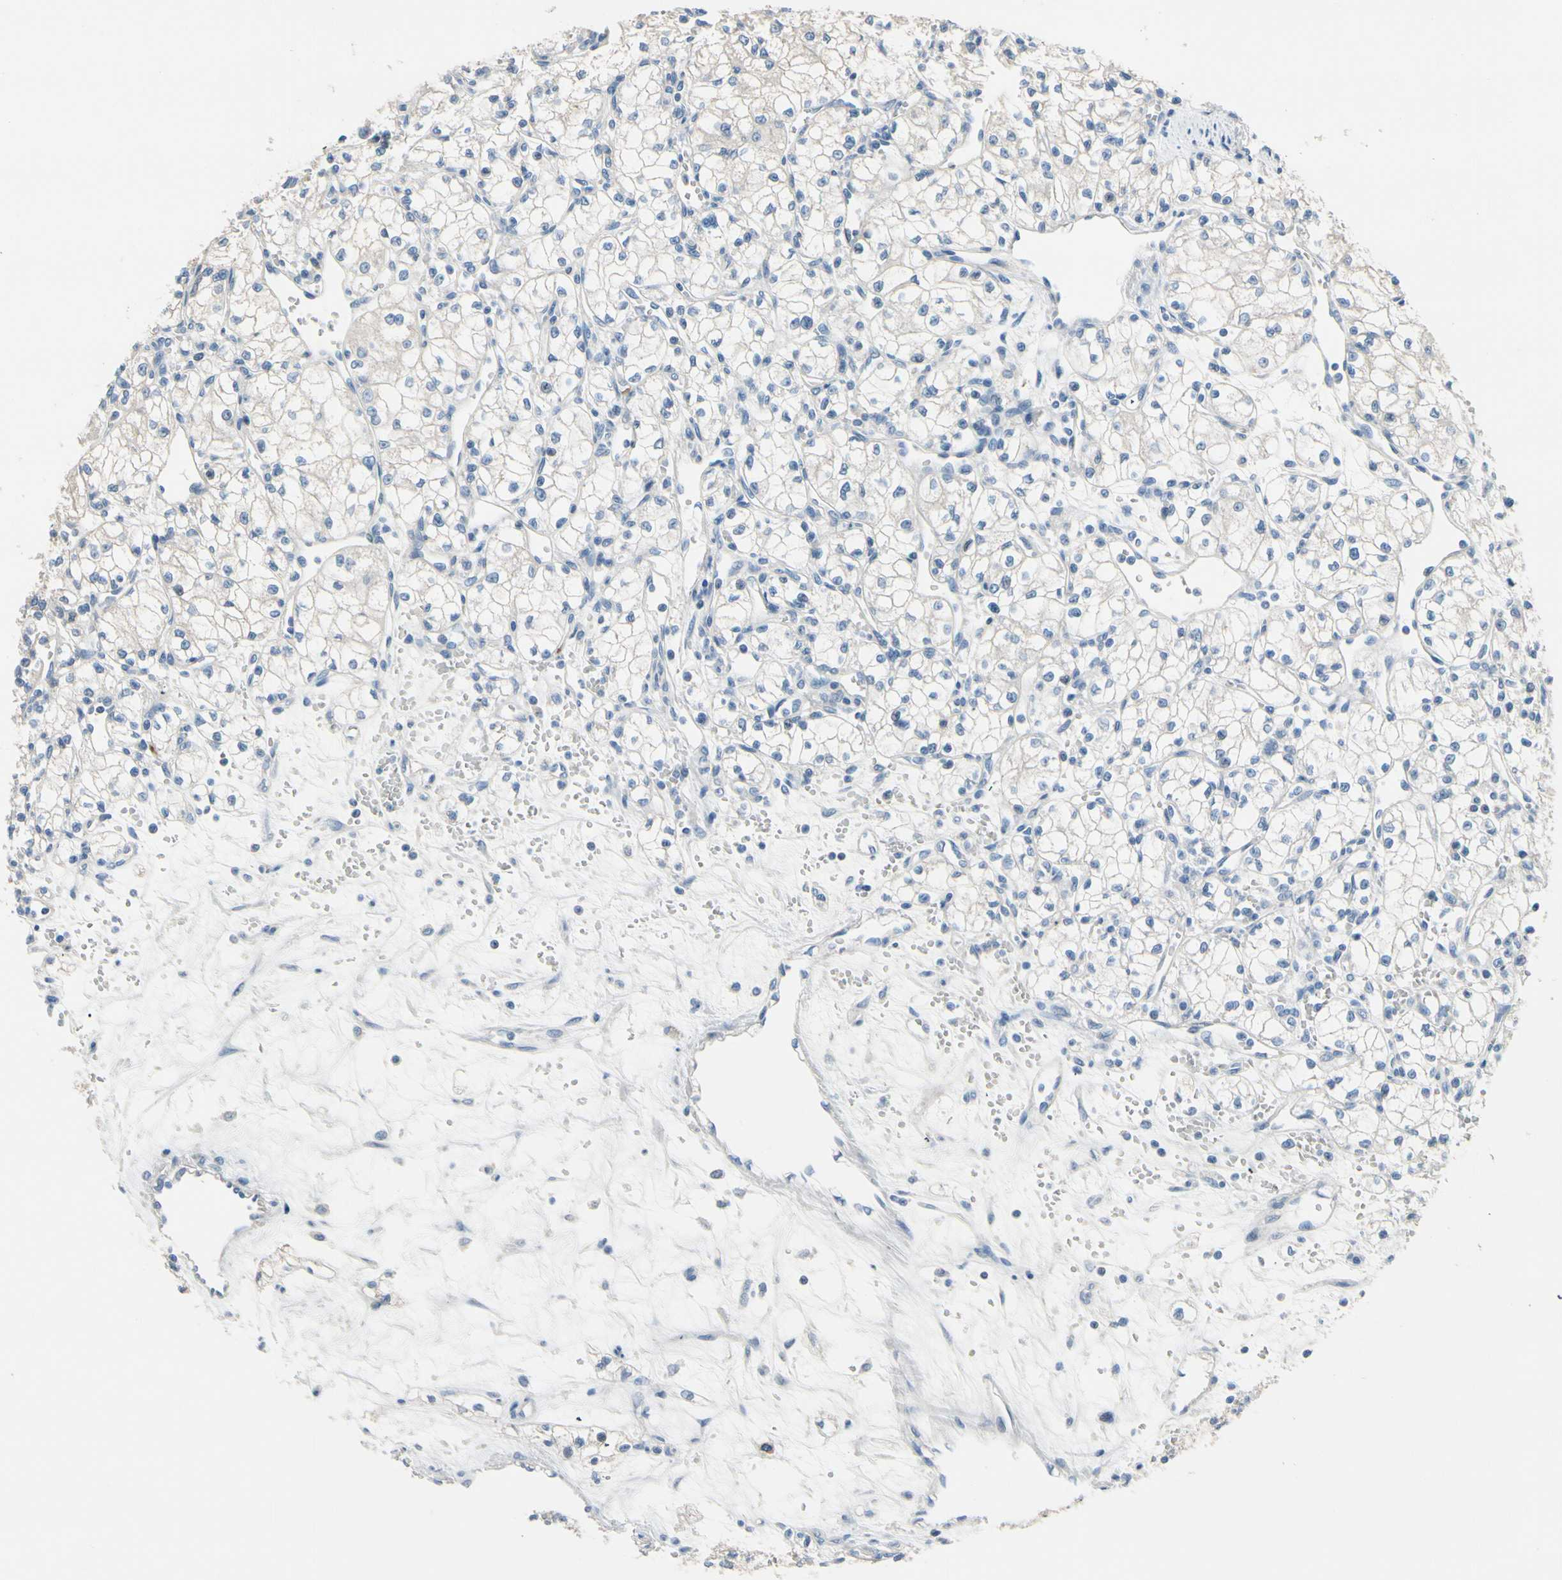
{"staining": {"intensity": "negative", "quantity": "none", "location": "none"}, "tissue": "renal cancer", "cell_type": "Tumor cells", "image_type": "cancer", "snomed": [{"axis": "morphology", "description": "Normal tissue, NOS"}, {"axis": "morphology", "description": "Adenocarcinoma, NOS"}, {"axis": "topography", "description": "Kidney"}], "caption": "Renal adenocarcinoma was stained to show a protein in brown. There is no significant staining in tumor cells.", "gene": "CKAP2", "patient": {"sex": "male", "age": 59}}